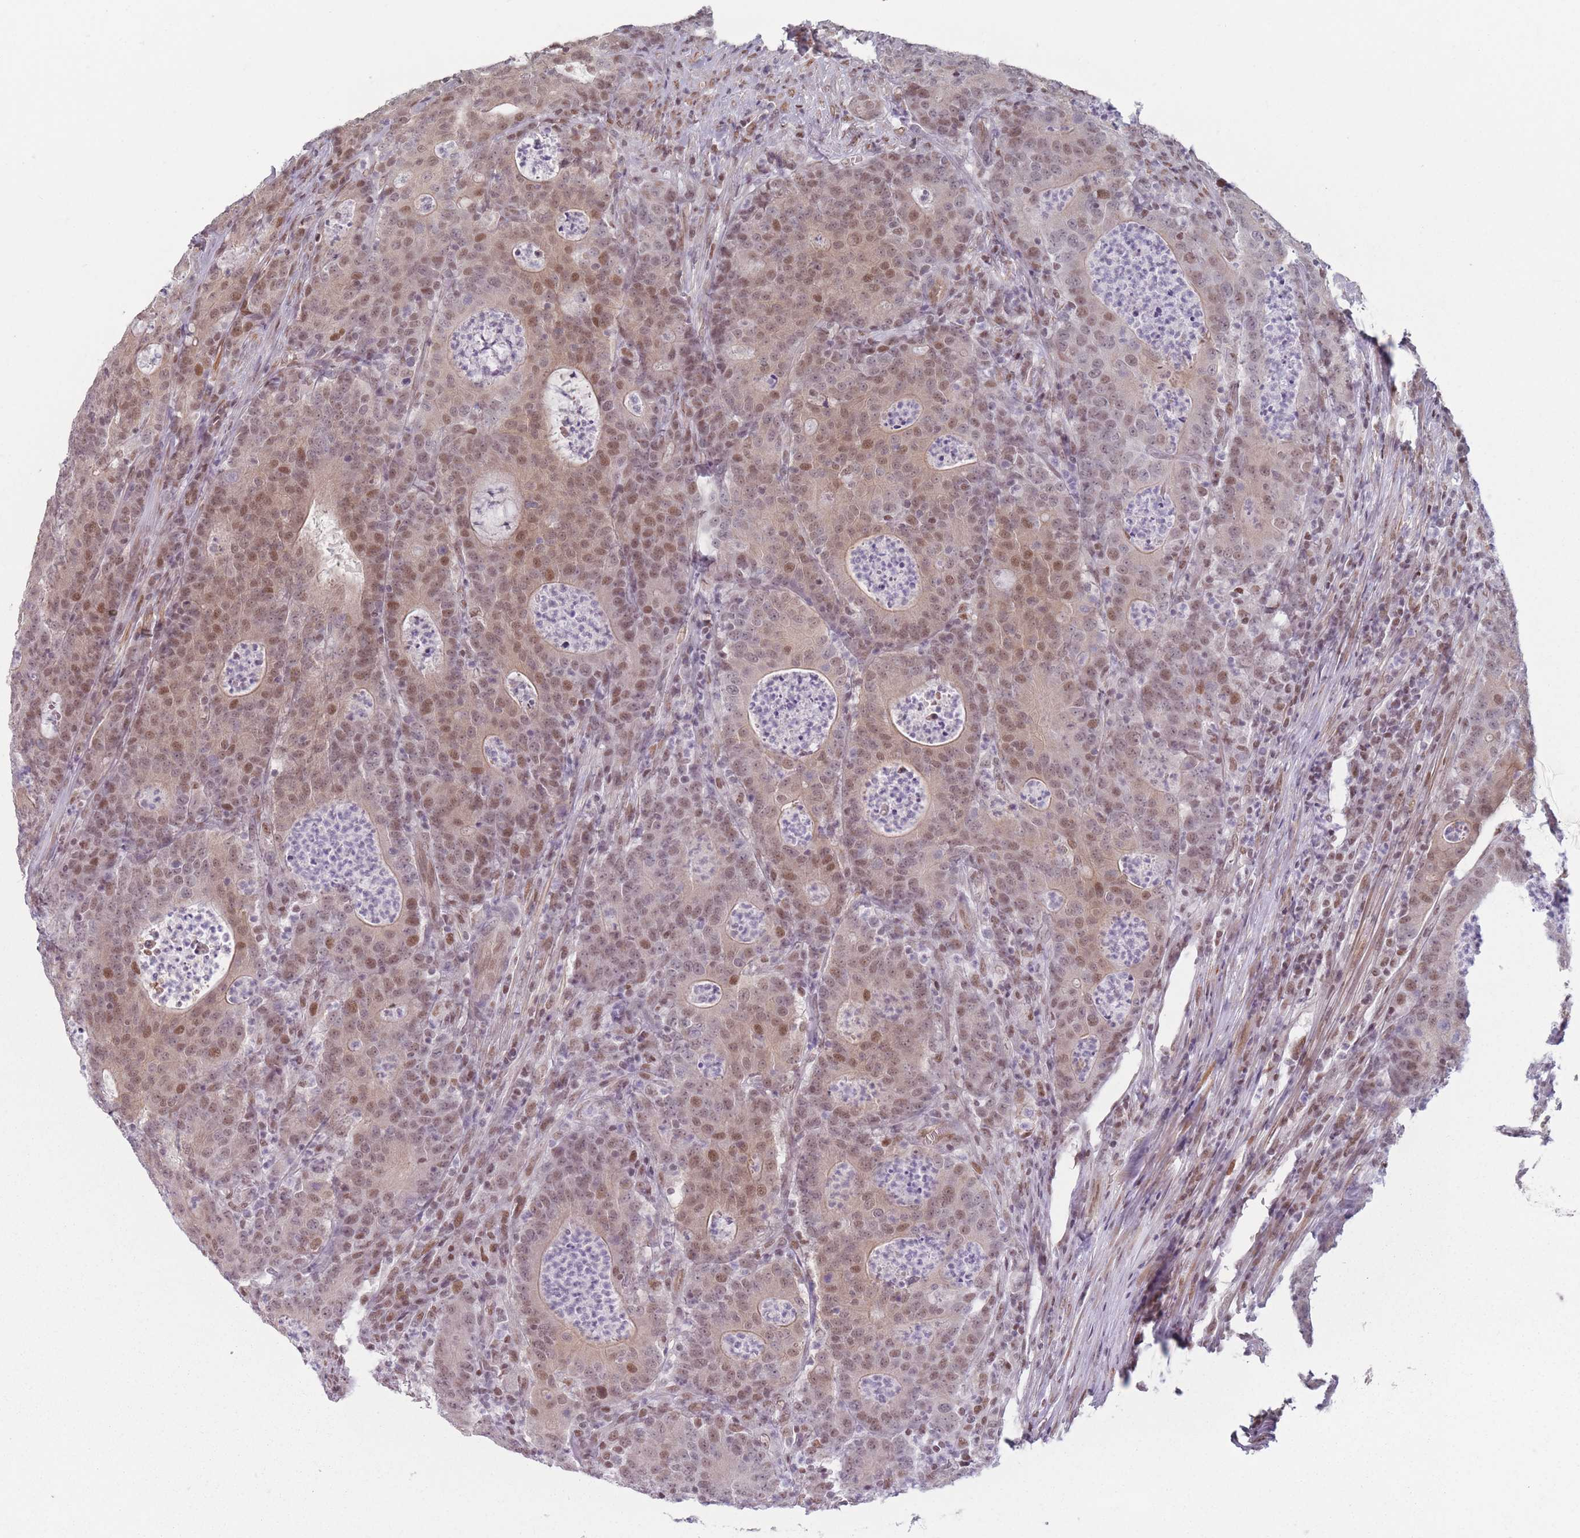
{"staining": {"intensity": "moderate", "quantity": "25%-75%", "location": "nuclear"}, "tissue": "colorectal cancer", "cell_type": "Tumor cells", "image_type": "cancer", "snomed": [{"axis": "morphology", "description": "Adenocarcinoma, NOS"}, {"axis": "topography", "description": "Colon"}], "caption": "IHC of colorectal cancer (adenocarcinoma) reveals medium levels of moderate nuclear staining in about 25%-75% of tumor cells. (Brightfield microscopy of DAB IHC at high magnification).", "gene": "SH3BGRL2", "patient": {"sex": "male", "age": 83}}